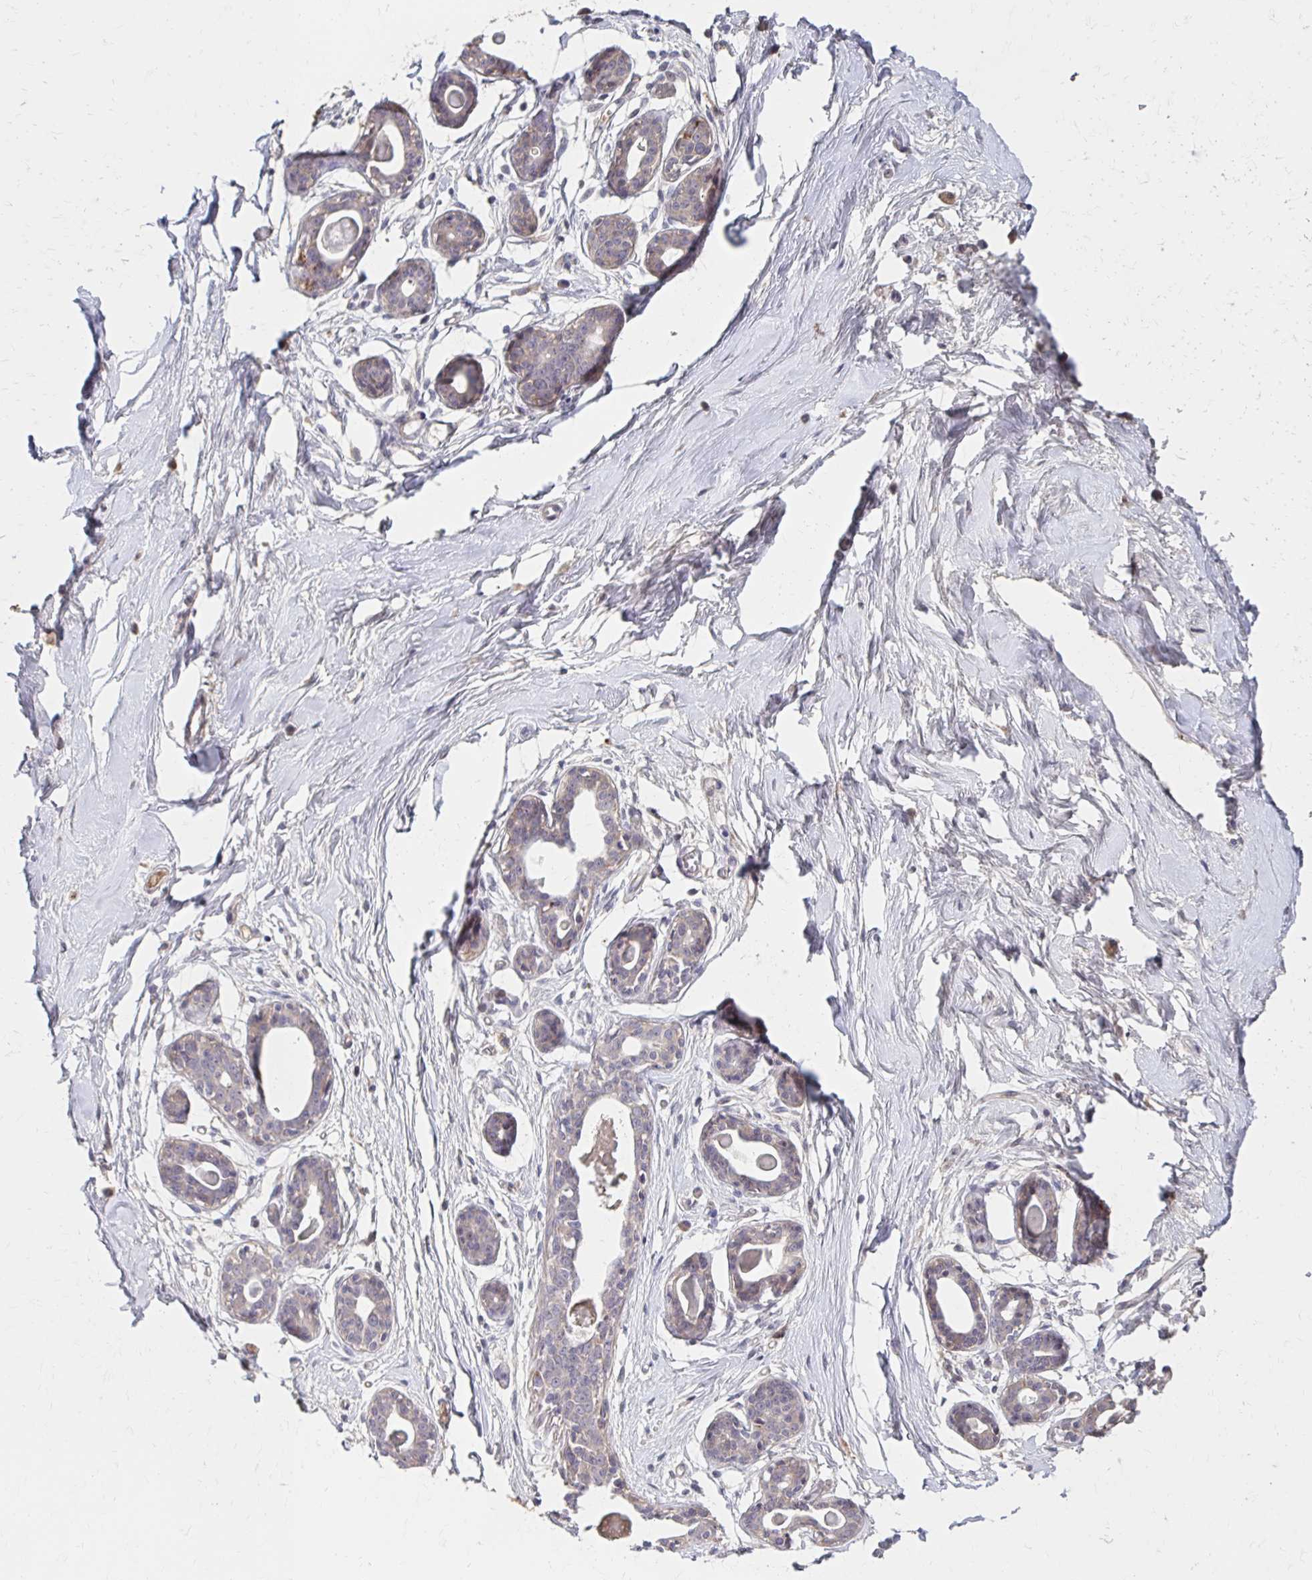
{"staining": {"intensity": "negative", "quantity": "none", "location": "none"}, "tissue": "breast", "cell_type": "Adipocytes", "image_type": "normal", "snomed": [{"axis": "morphology", "description": "Normal tissue, NOS"}, {"axis": "topography", "description": "Breast"}], "caption": "A high-resolution histopathology image shows immunohistochemistry staining of benign breast, which shows no significant staining in adipocytes.", "gene": "HMGCS2", "patient": {"sex": "female", "age": 45}}